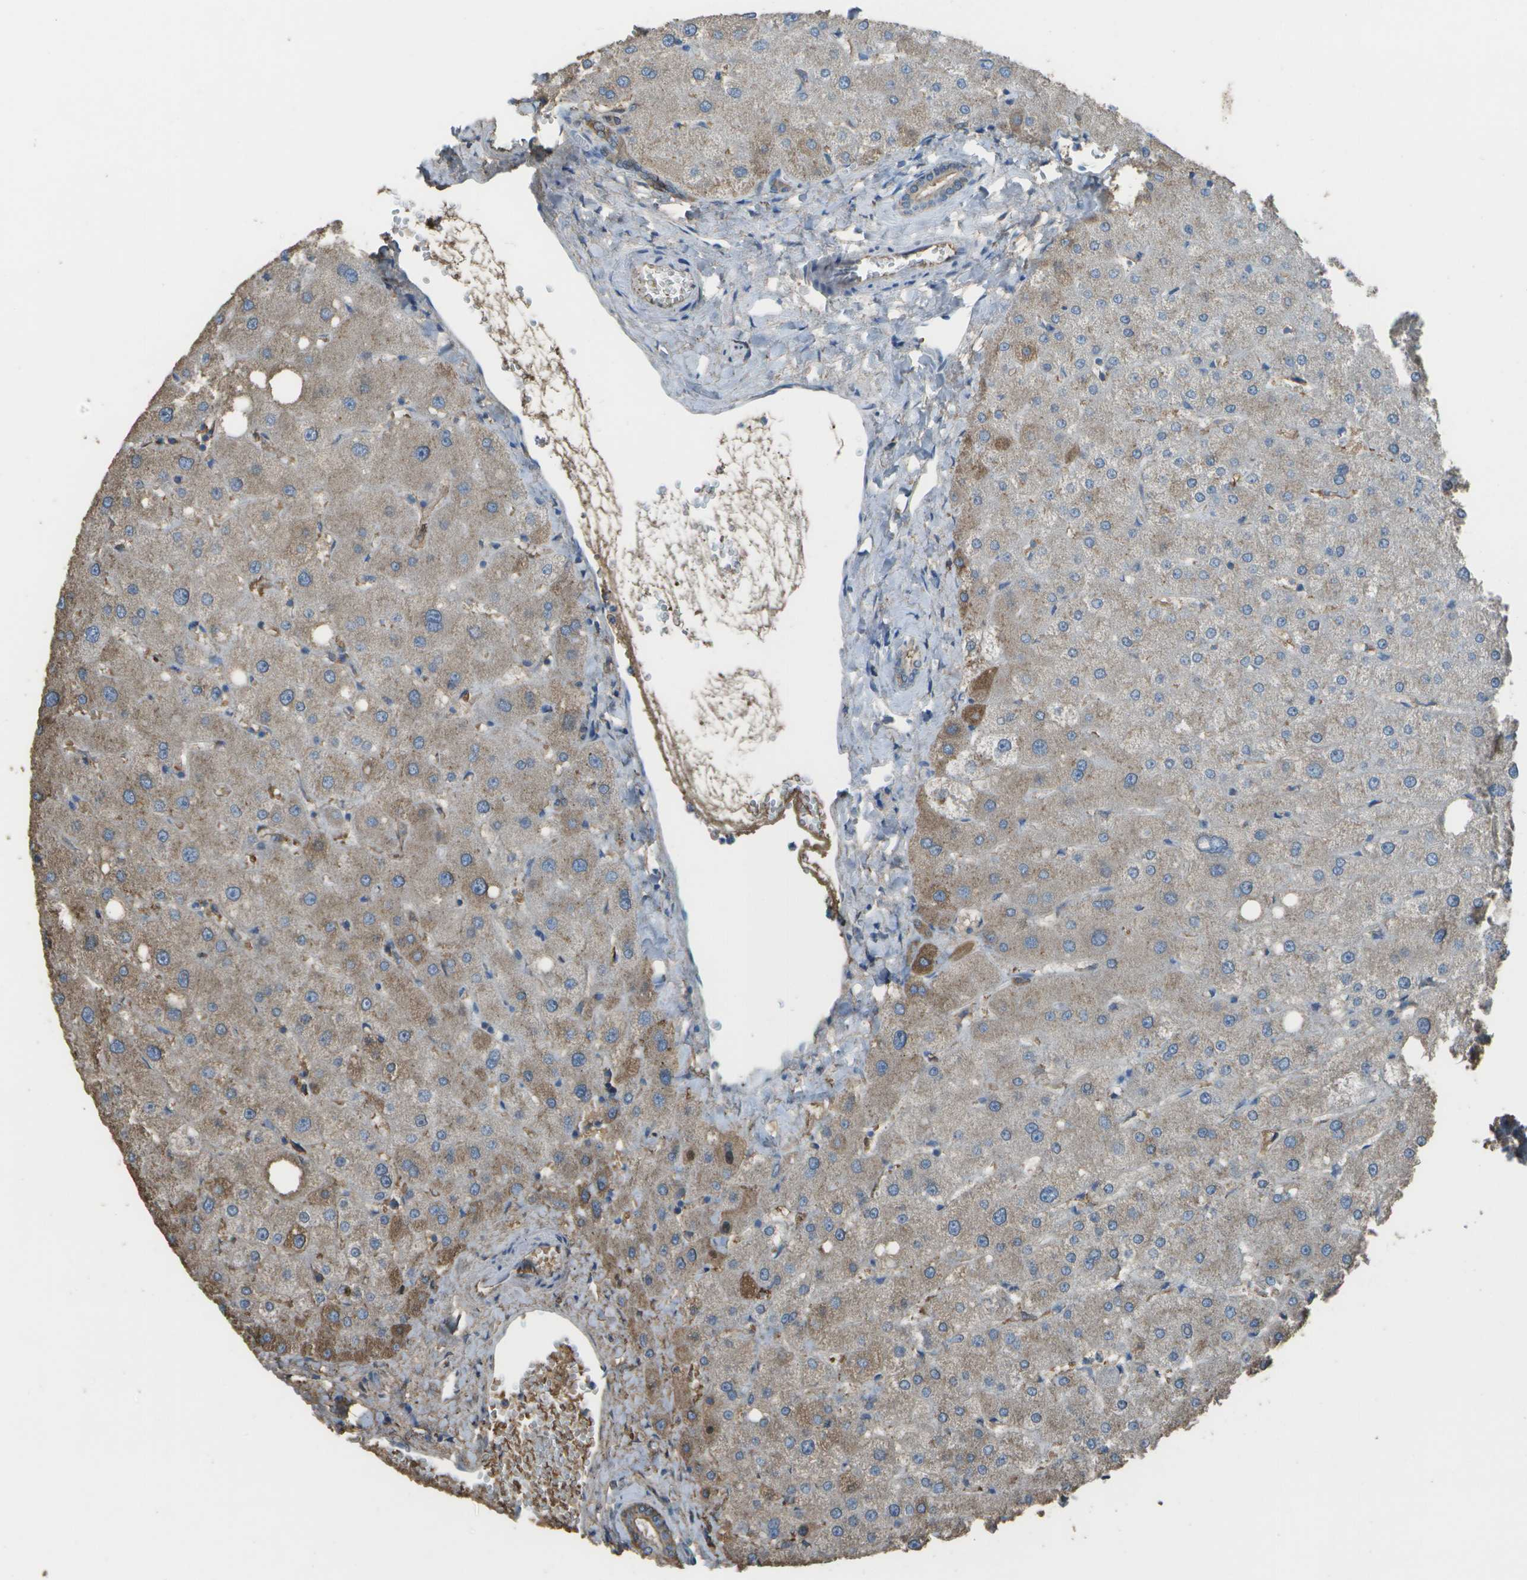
{"staining": {"intensity": "weak", "quantity": "25%-75%", "location": "cytoplasmic/membranous"}, "tissue": "liver", "cell_type": "Cholangiocytes", "image_type": "normal", "snomed": [{"axis": "morphology", "description": "Normal tissue, NOS"}, {"axis": "topography", "description": "Liver"}], "caption": "Brown immunohistochemical staining in benign liver exhibits weak cytoplasmic/membranous expression in approximately 25%-75% of cholangiocytes.", "gene": "CYP4F11", "patient": {"sex": "male", "age": 73}}